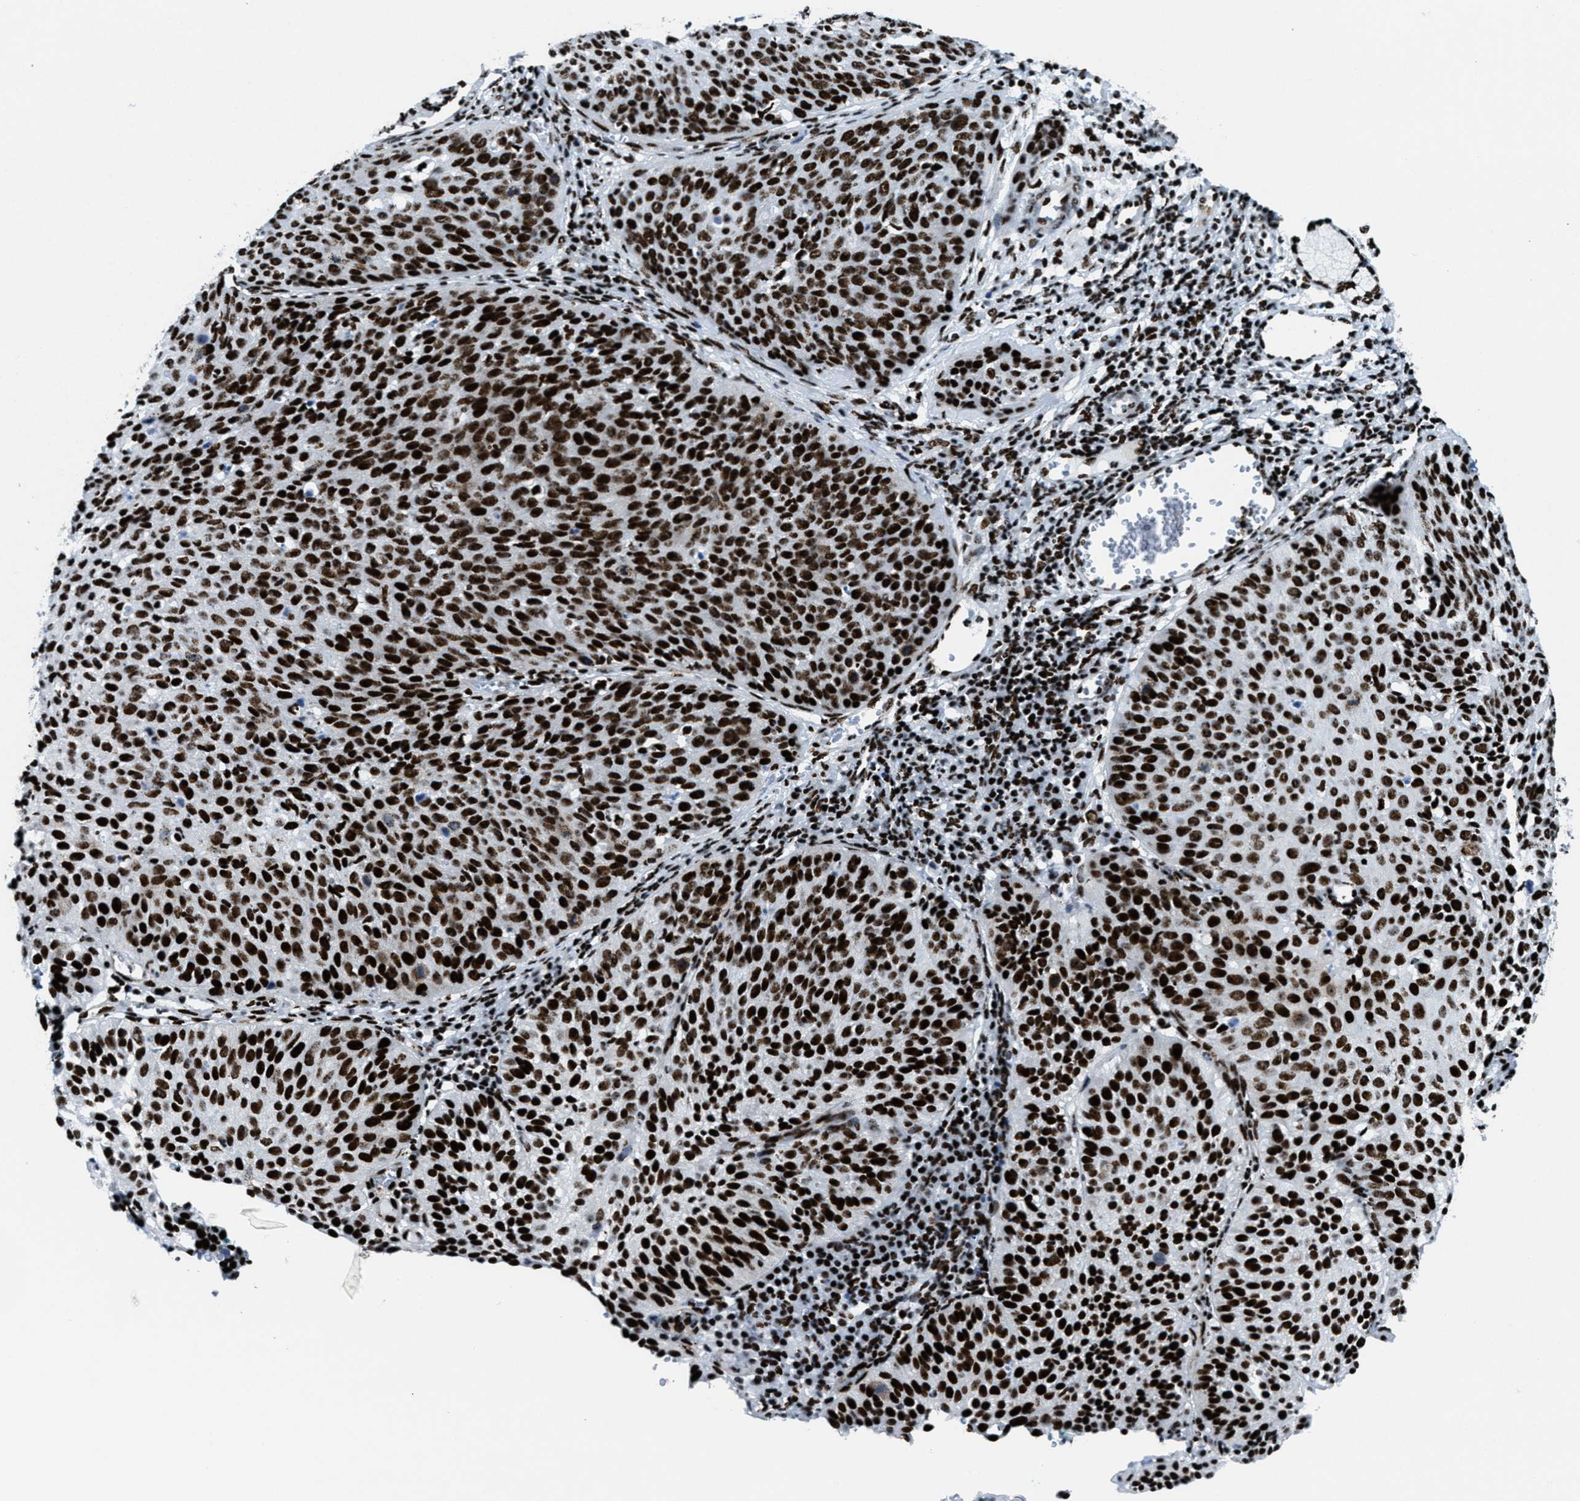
{"staining": {"intensity": "strong", "quantity": ">75%", "location": "nuclear"}, "tissue": "cervical cancer", "cell_type": "Tumor cells", "image_type": "cancer", "snomed": [{"axis": "morphology", "description": "Squamous cell carcinoma, NOS"}, {"axis": "topography", "description": "Cervix"}], "caption": "Approximately >75% of tumor cells in cervical cancer reveal strong nuclear protein expression as visualized by brown immunohistochemical staining.", "gene": "NONO", "patient": {"sex": "female", "age": 38}}